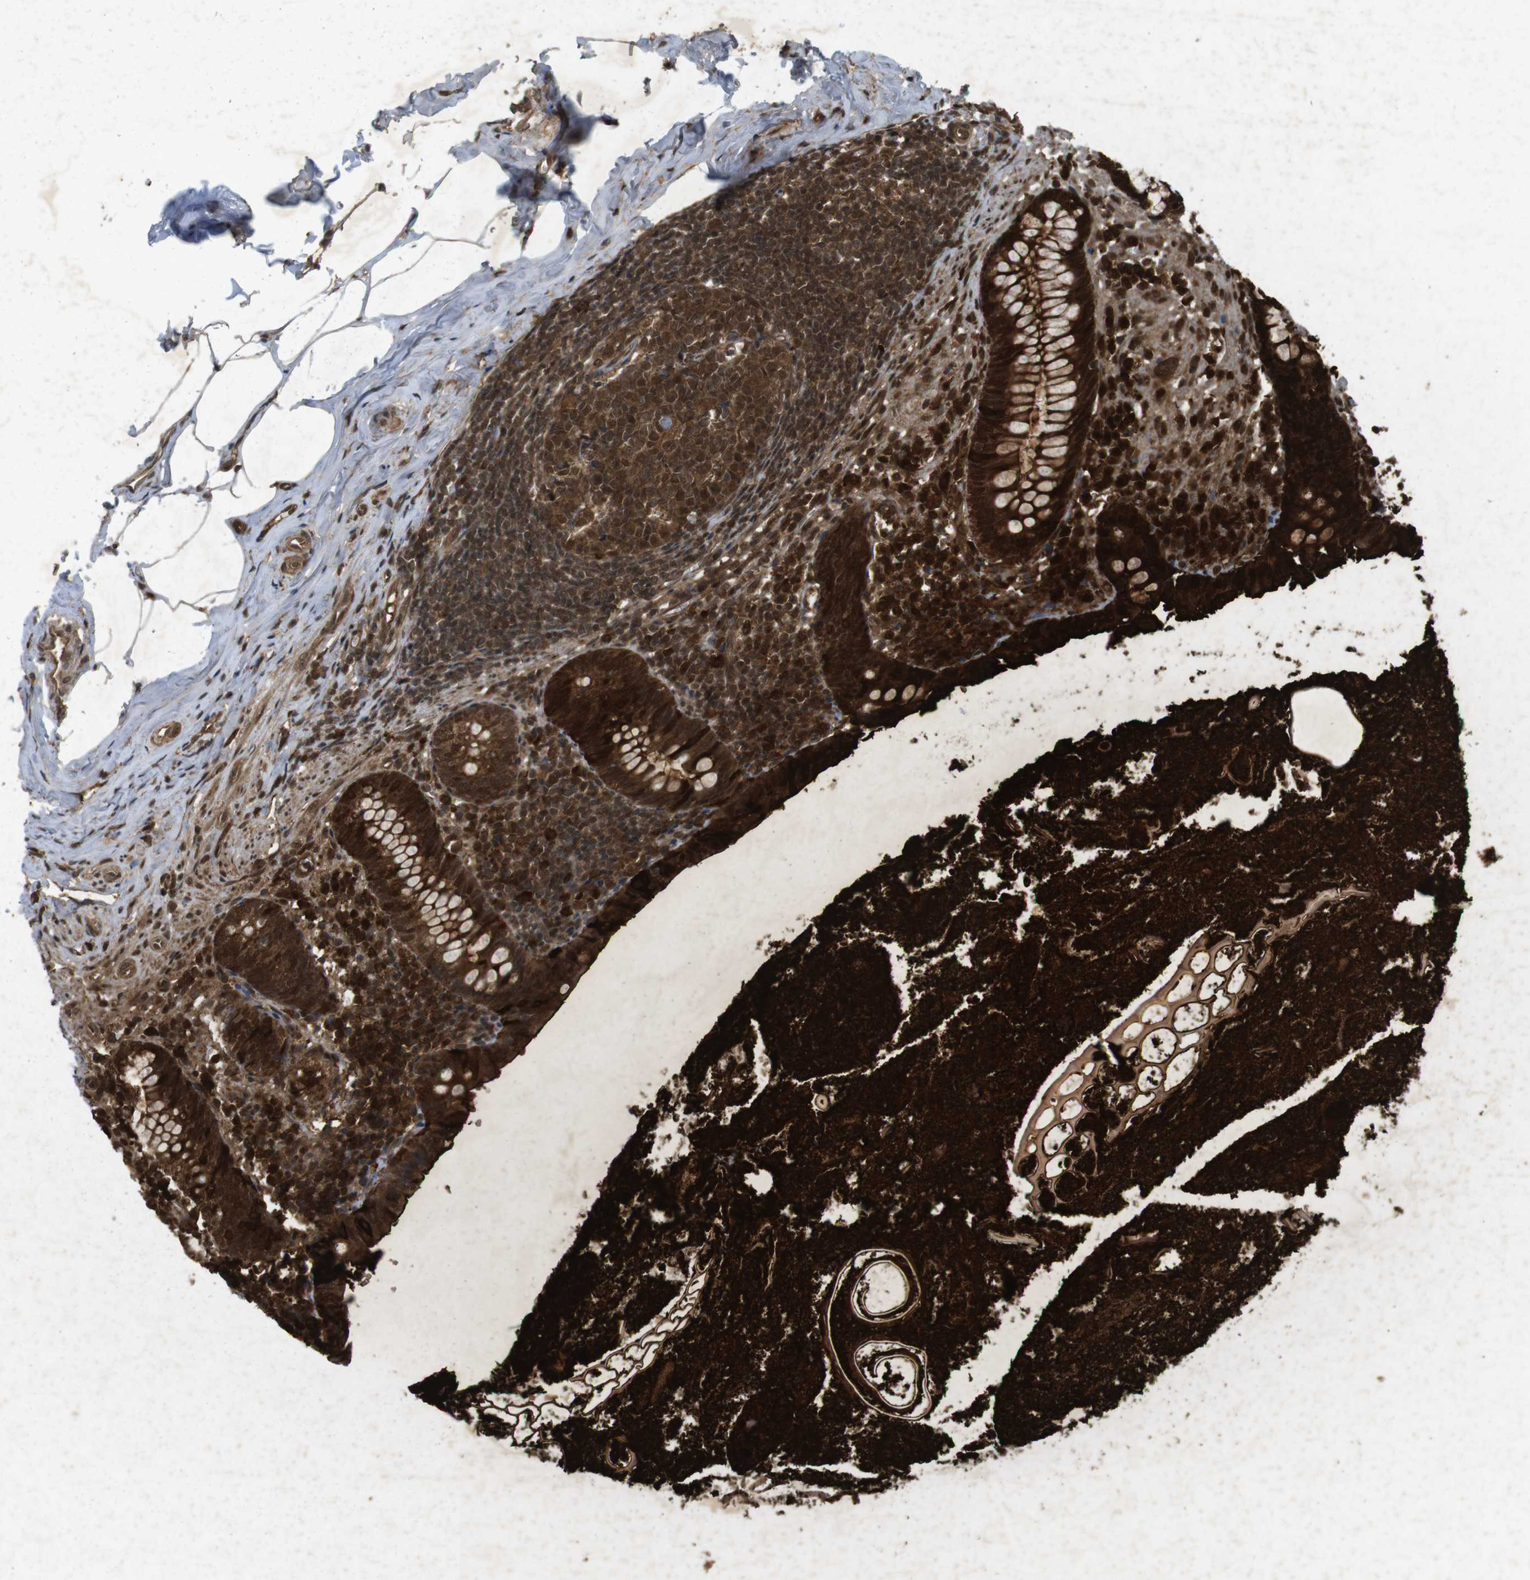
{"staining": {"intensity": "moderate", "quantity": "25%-75%", "location": "cytoplasmic/membranous"}, "tissue": "appendix", "cell_type": "Glandular cells", "image_type": "normal", "snomed": [{"axis": "morphology", "description": "Normal tissue, NOS"}, {"axis": "topography", "description": "Appendix"}], "caption": "An image showing moderate cytoplasmic/membranous positivity in approximately 25%-75% of glandular cells in benign appendix, as visualized by brown immunohistochemical staining.", "gene": "FLCN", "patient": {"sex": "male", "age": 52}}